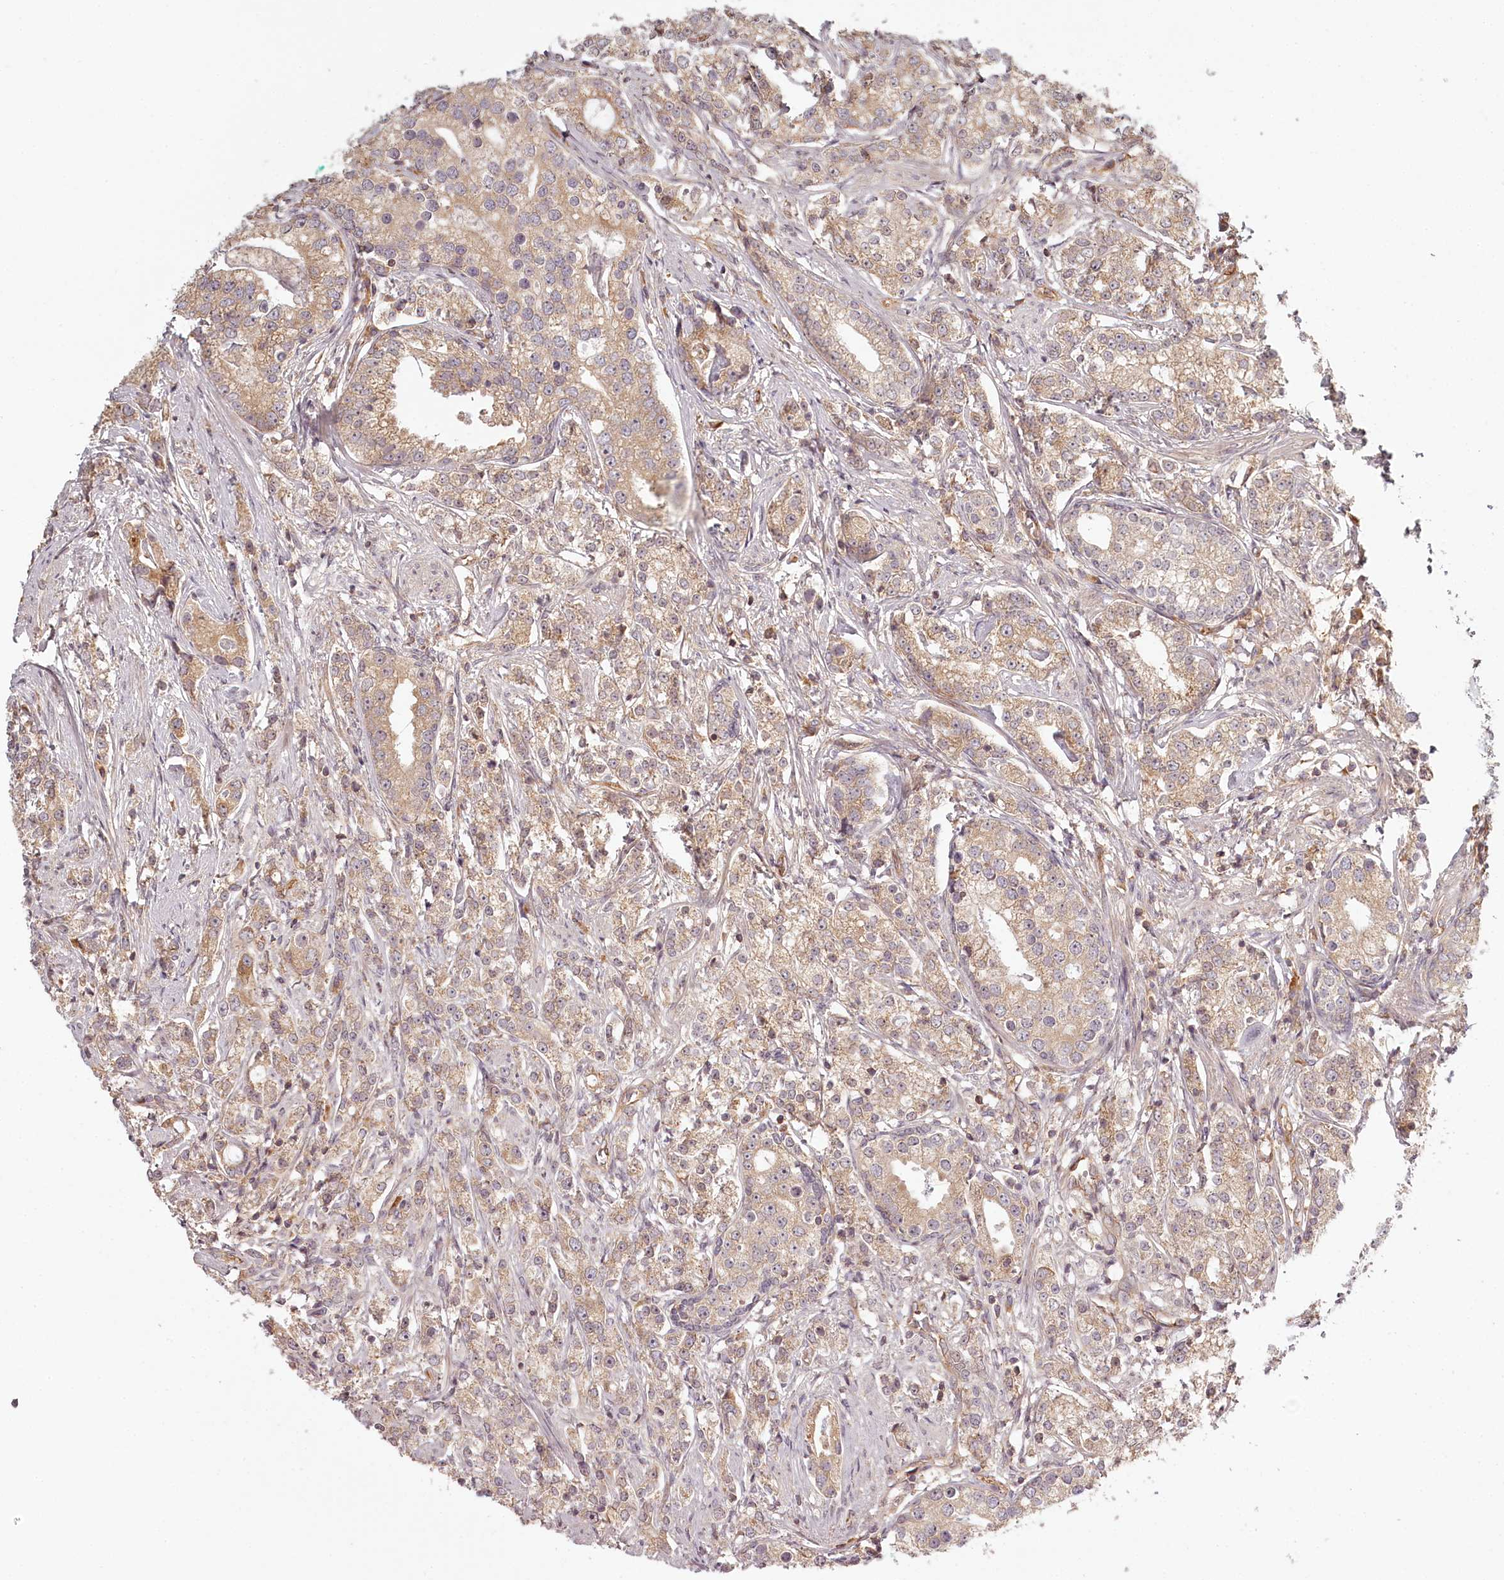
{"staining": {"intensity": "weak", "quantity": "25%-75%", "location": "cytoplasmic/membranous"}, "tissue": "prostate cancer", "cell_type": "Tumor cells", "image_type": "cancer", "snomed": [{"axis": "morphology", "description": "Adenocarcinoma, High grade"}, {"axis": "topography", "description": "Prostate"}], "caption": "About 25%-75% of tumor cells in human prostate high-grade adenocarcinoma demonstrate weak cytoplasmic/membranous protein staining as visualized by brown immunohistochemical staining.", "gene": "TMIE", "patient": {"sex": "male", "age": 69}}